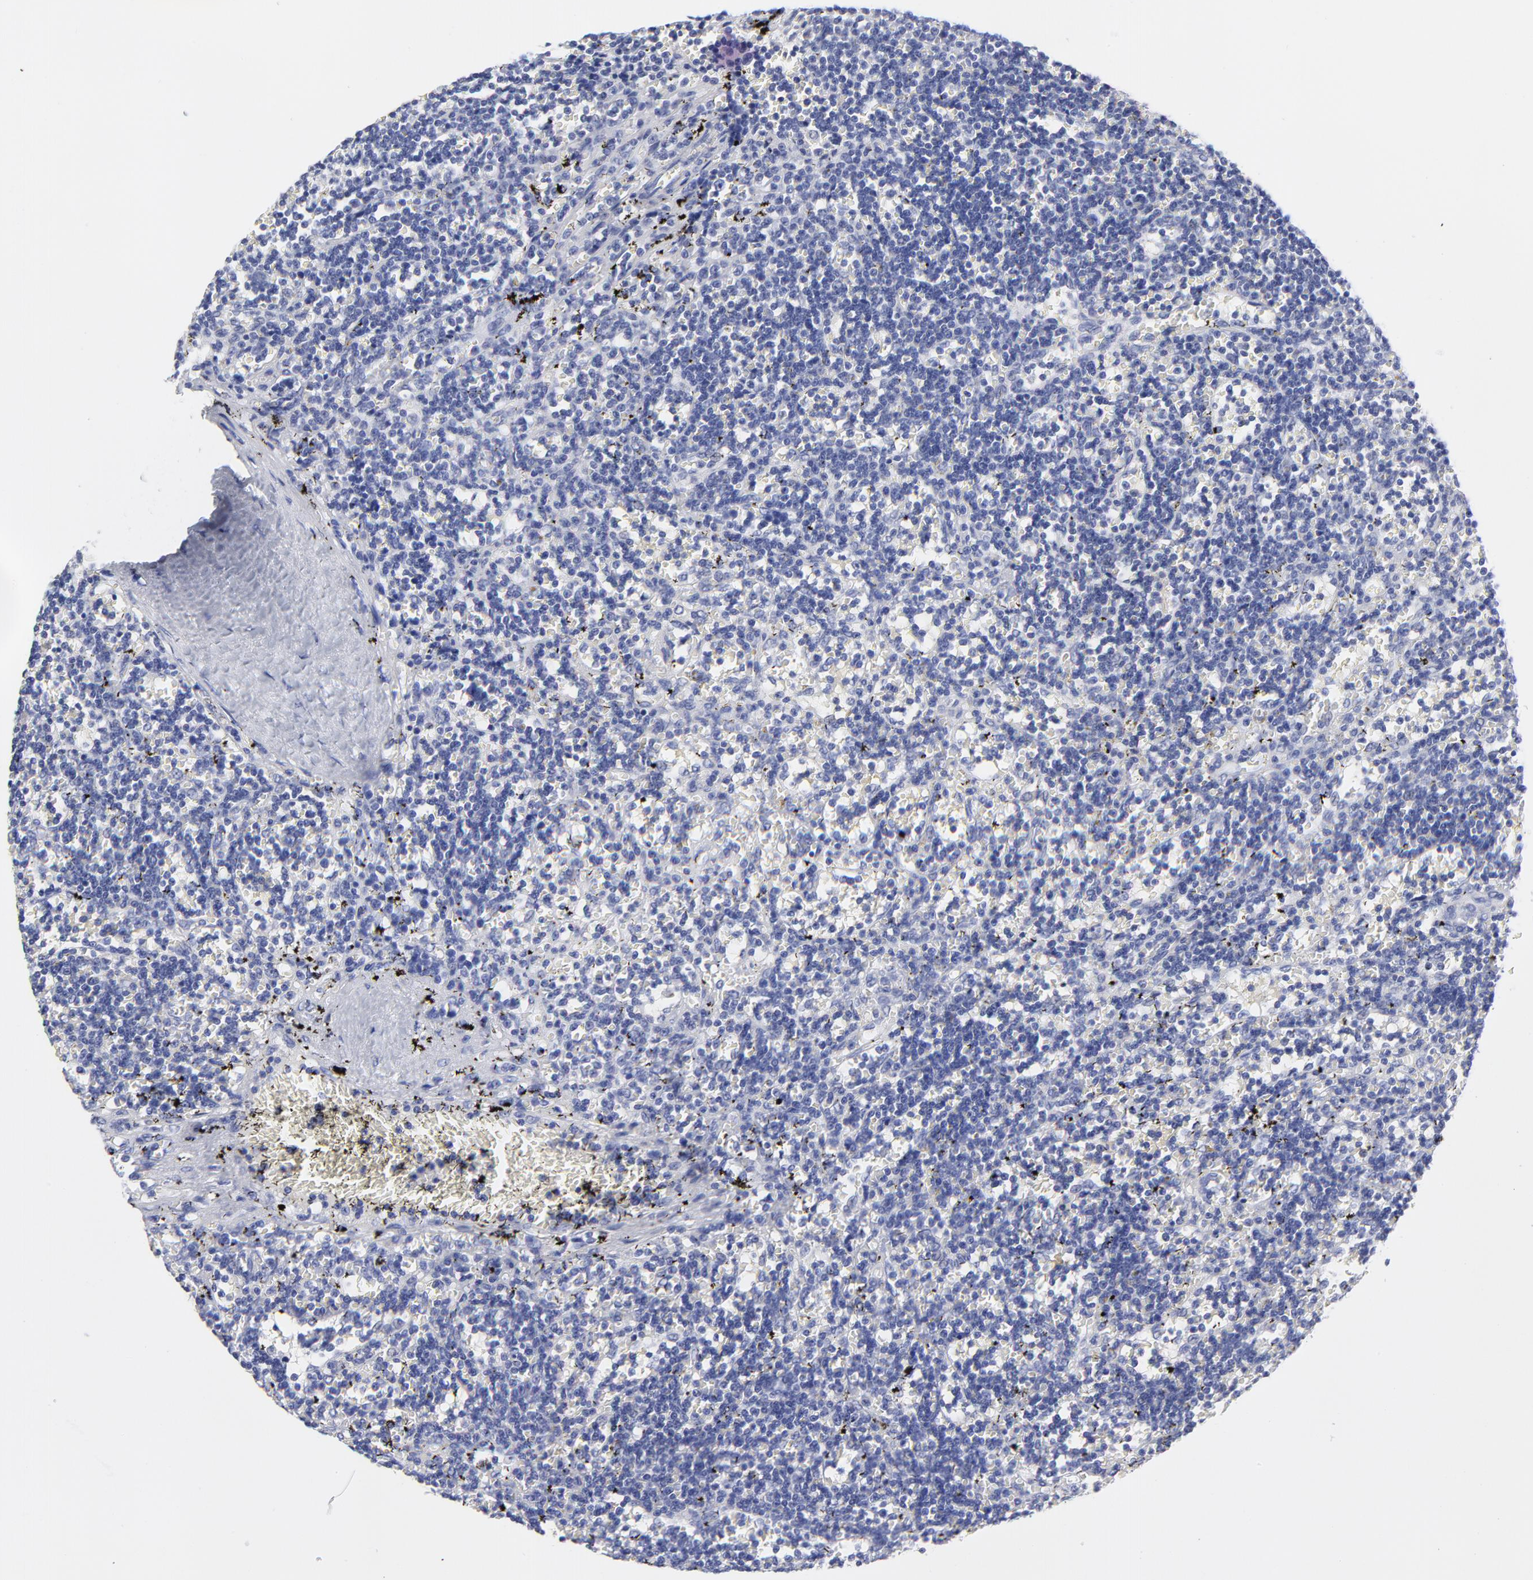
{"staining": {"intensity": "negative", "quantity": "none", "location": "none"}, "tissue": "lymphoma", "cell_type": "Tumor cells", "image_type": "cancer", "snomed": [{"axis": "morphology", "description": "Malignant lymphoma, non-Hodgkin's type, Low grade"}, {"axis": "topography", "description": "Spleen"}], "caption": "Immunohistochemical staining of human lymphoma demonstrates no significant expression in tumor cells.", "gene": "DUSP9", "patient": {"sex": "male", "age": 60}}